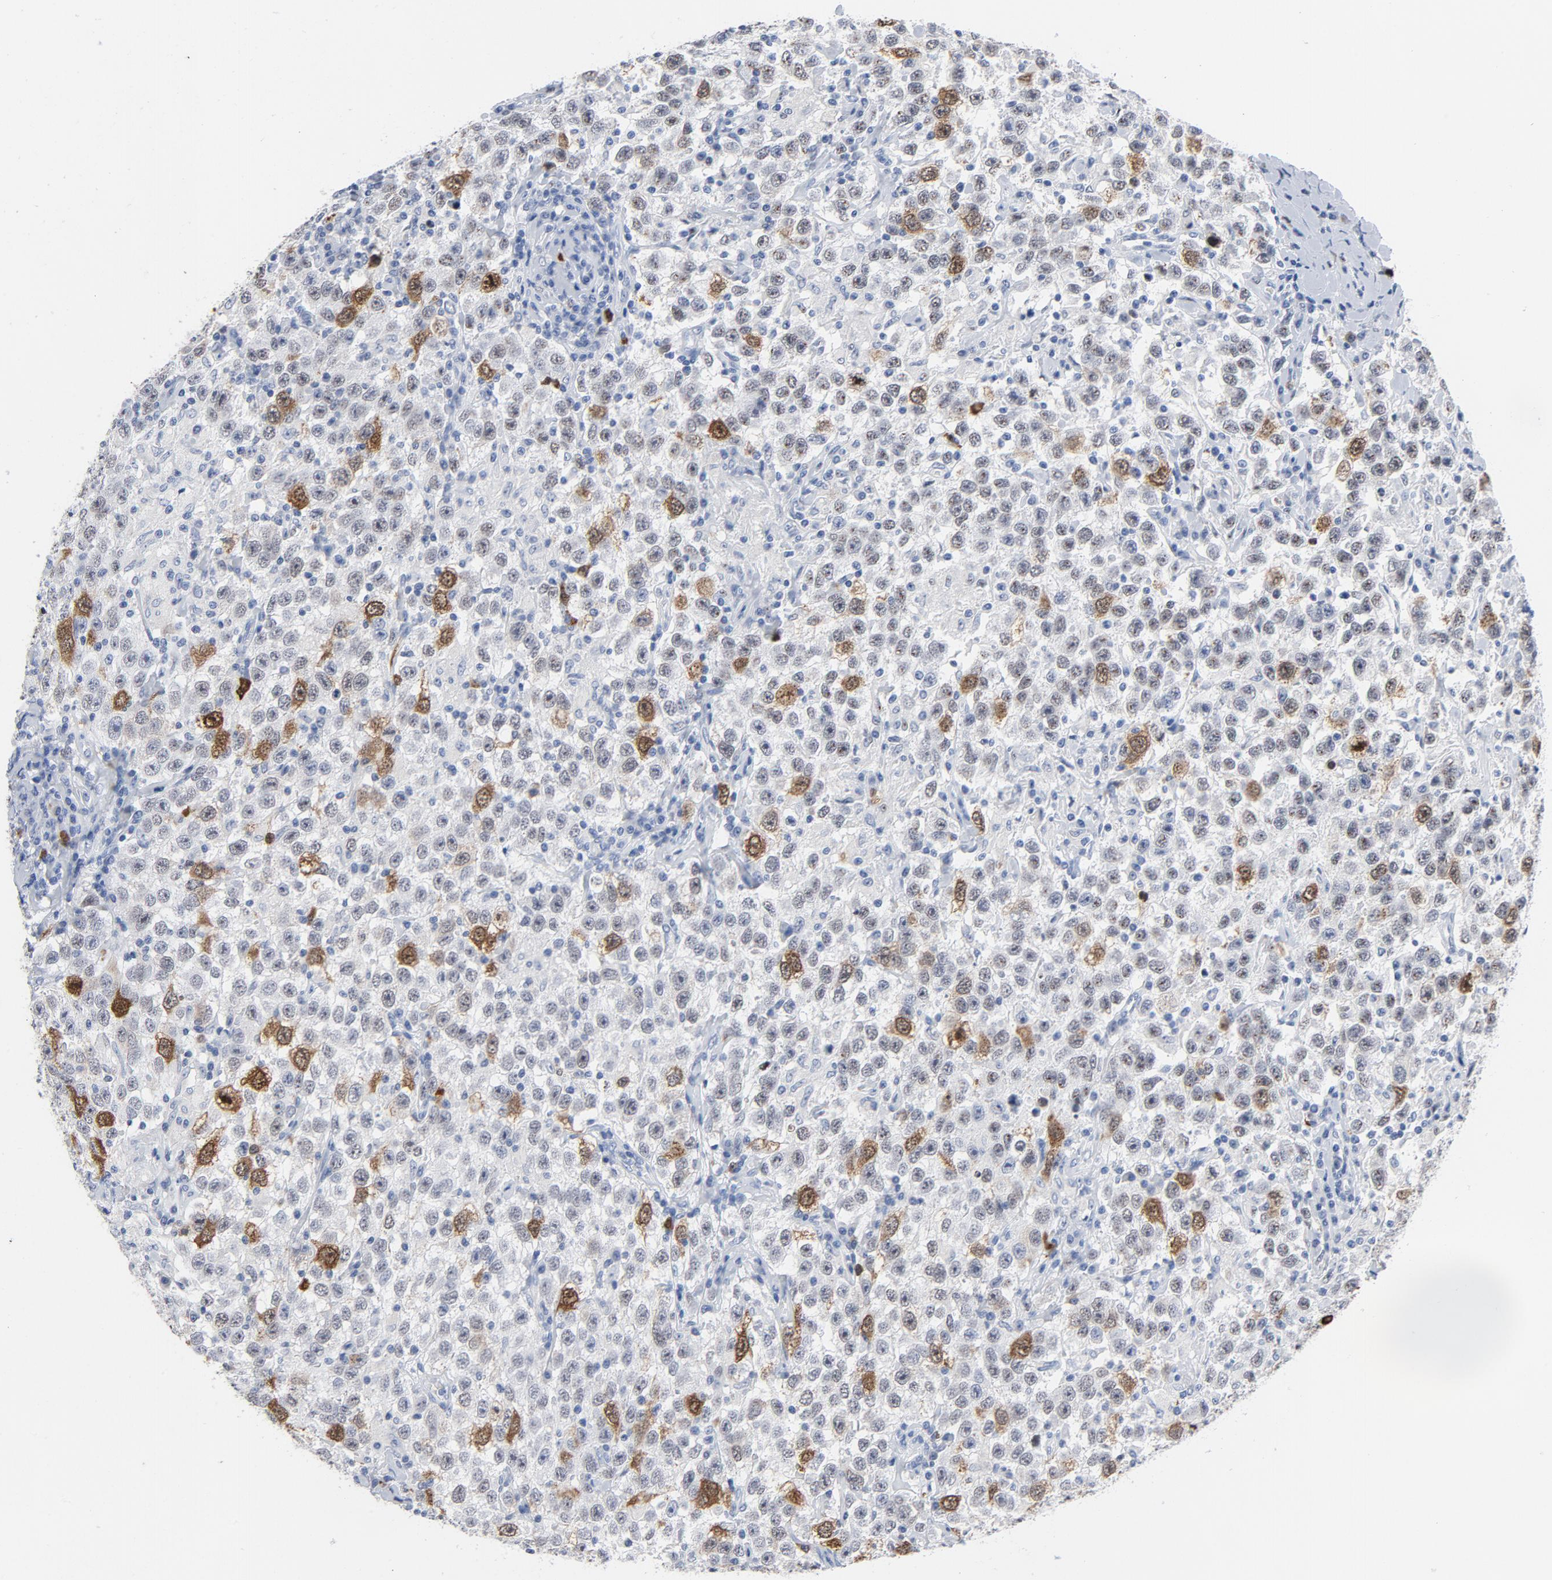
{"staining": {"intensity": "moderate", "quantity": "25%-75%", "location": "nuclear"}, "tissue": "testis cancer", "cell_type": "Tumor cells", "image_type": "cancer", "snomed": [{"axis": "morphology", "description": "Seminoma, NOS"}, {"axis": "topography", "description": "Testis"}], "caption": "Moderate nuclear staining is seen in approximately 25%-75% of tumor cells in seminoma (testis).", "gene": "CDC20", "patient": {"sex": "male", "age": 41}}